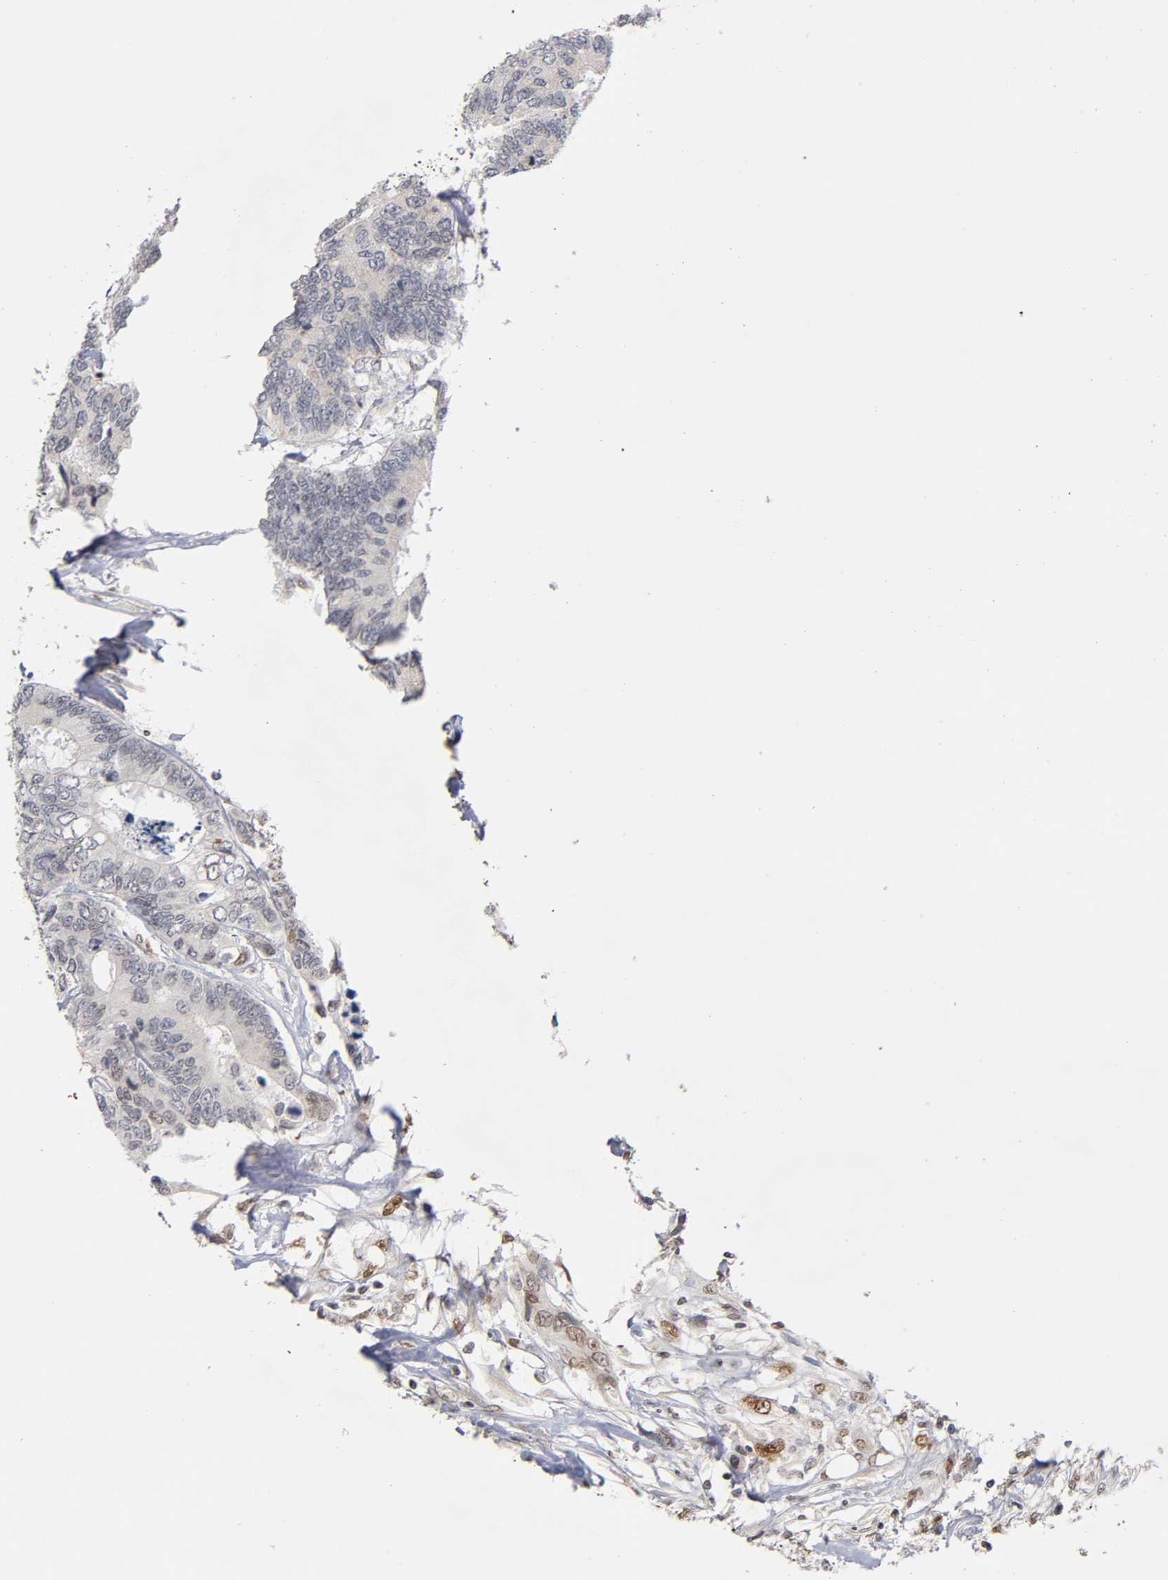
{"staining": {"intensity": "moderate", "quantity": "<25%", "location": "nuclear"}, "tissue": "colorectal cancer", "cell_type": "Tumor cells", "image_type": "cancer", "snomed": [{"axis": "morphology", "description": "Adenocarcinoma, NOS"}, {"axis": "topography", "description": "Rectum"}], "caption": "Immunohistochemistry (IHC) of colorectal cancer (adenocarcinoma) exhibits low levels of moderate nuclear staining in about <25% of tumor cells.", "gene": "RUNX1", "patient": {"sex": "male", "age": 55}}